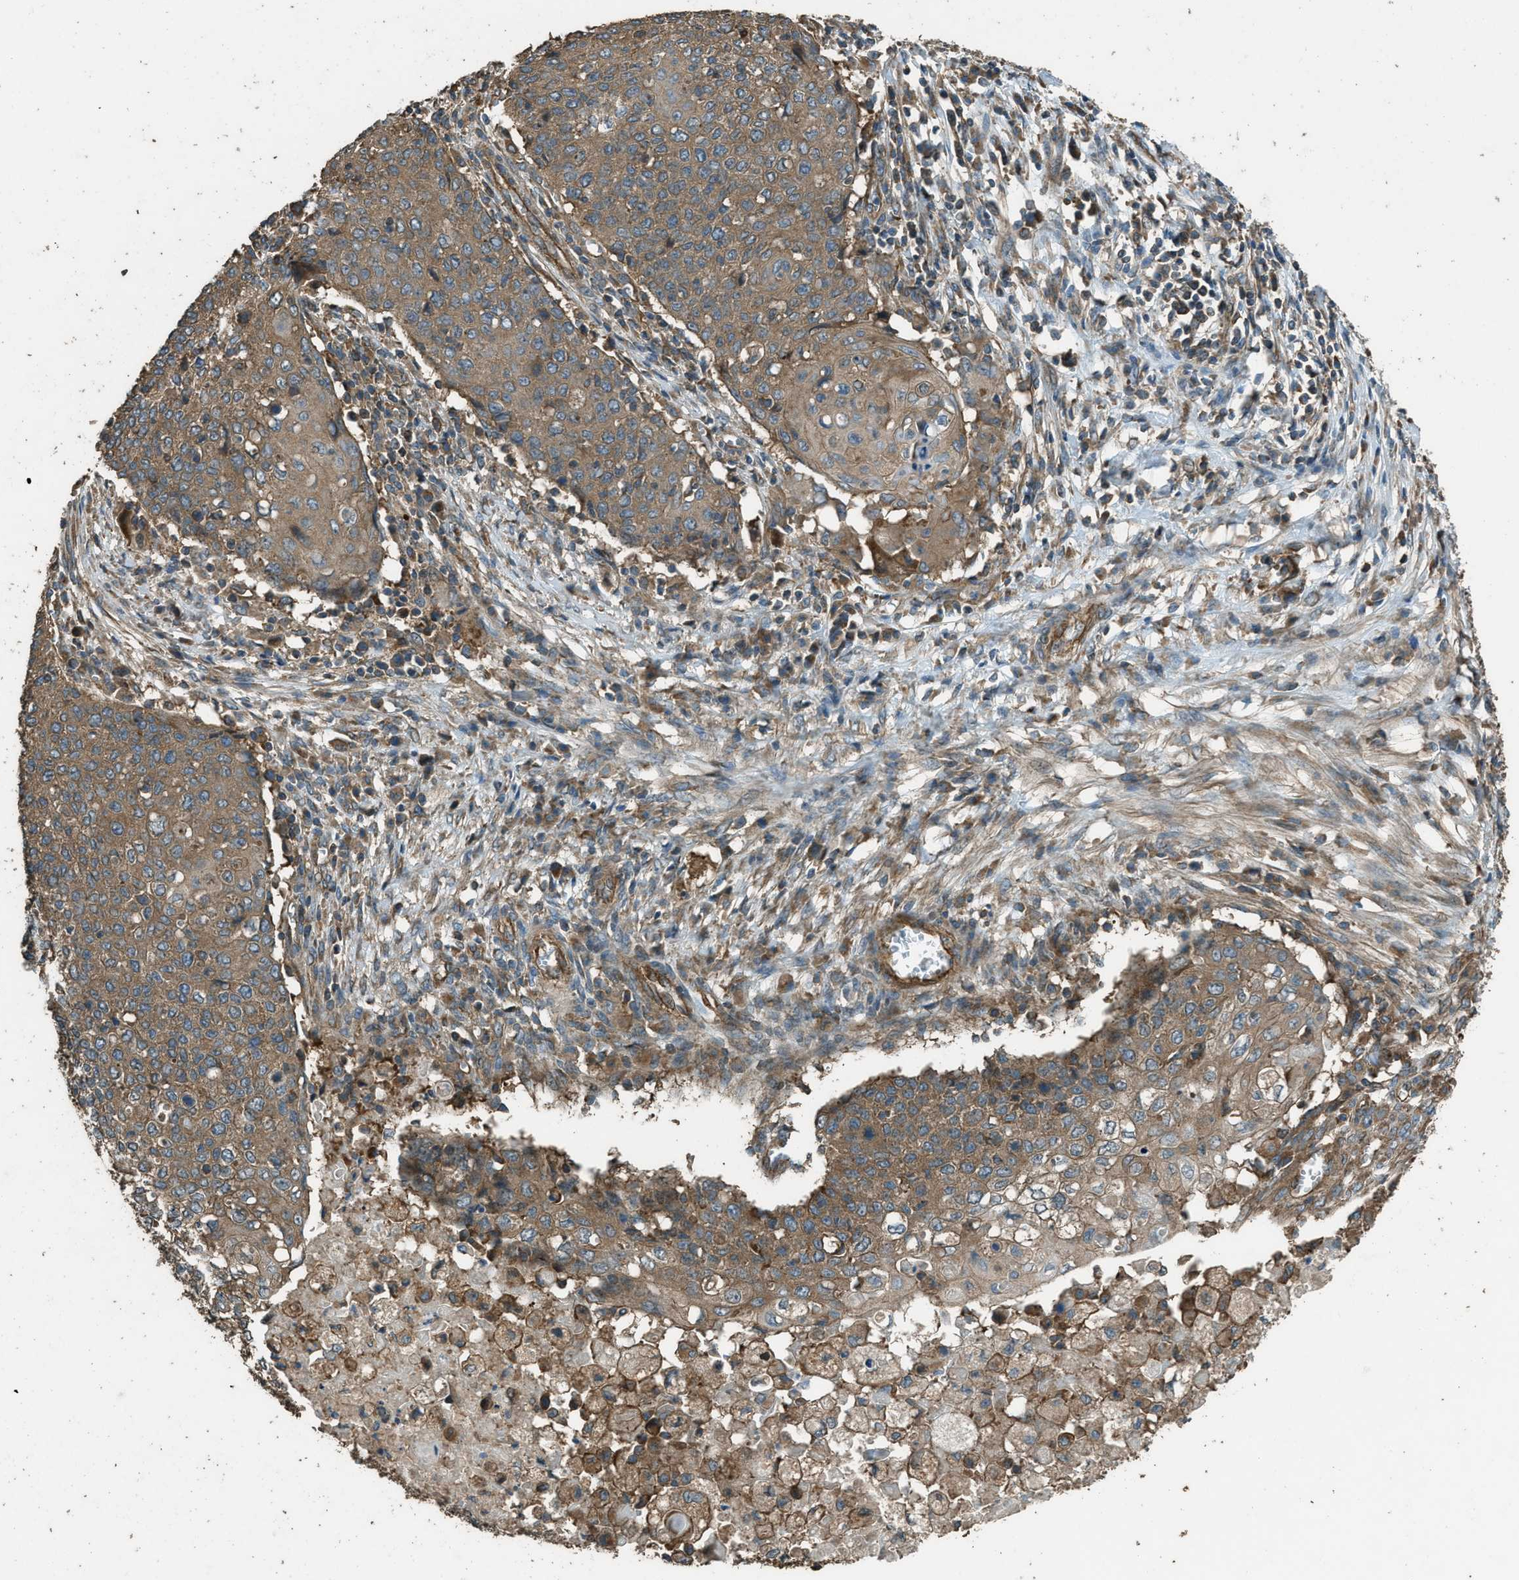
{"staining": {"intensity": "moderate", "quantity": ">75%", "location": "cytoplasmic/membranous"}, "tissue": "cervical cancer", "cell_type": "Tumor cells", "image_type": "cancer", "snomed": [{"axis": "morphology", "description": "Squamous cell carcinoma, NOS"}, {"axis": "topography", "description": "Cervix"}], "caption": "The image displays a brown stain indicating the presence of a protein in the cytoplasmic/membranous of tumor cells in squamous cell carcinoma (cervical).", "gene": "MARS1", "patient": {"sex": "female", "age": 39}}